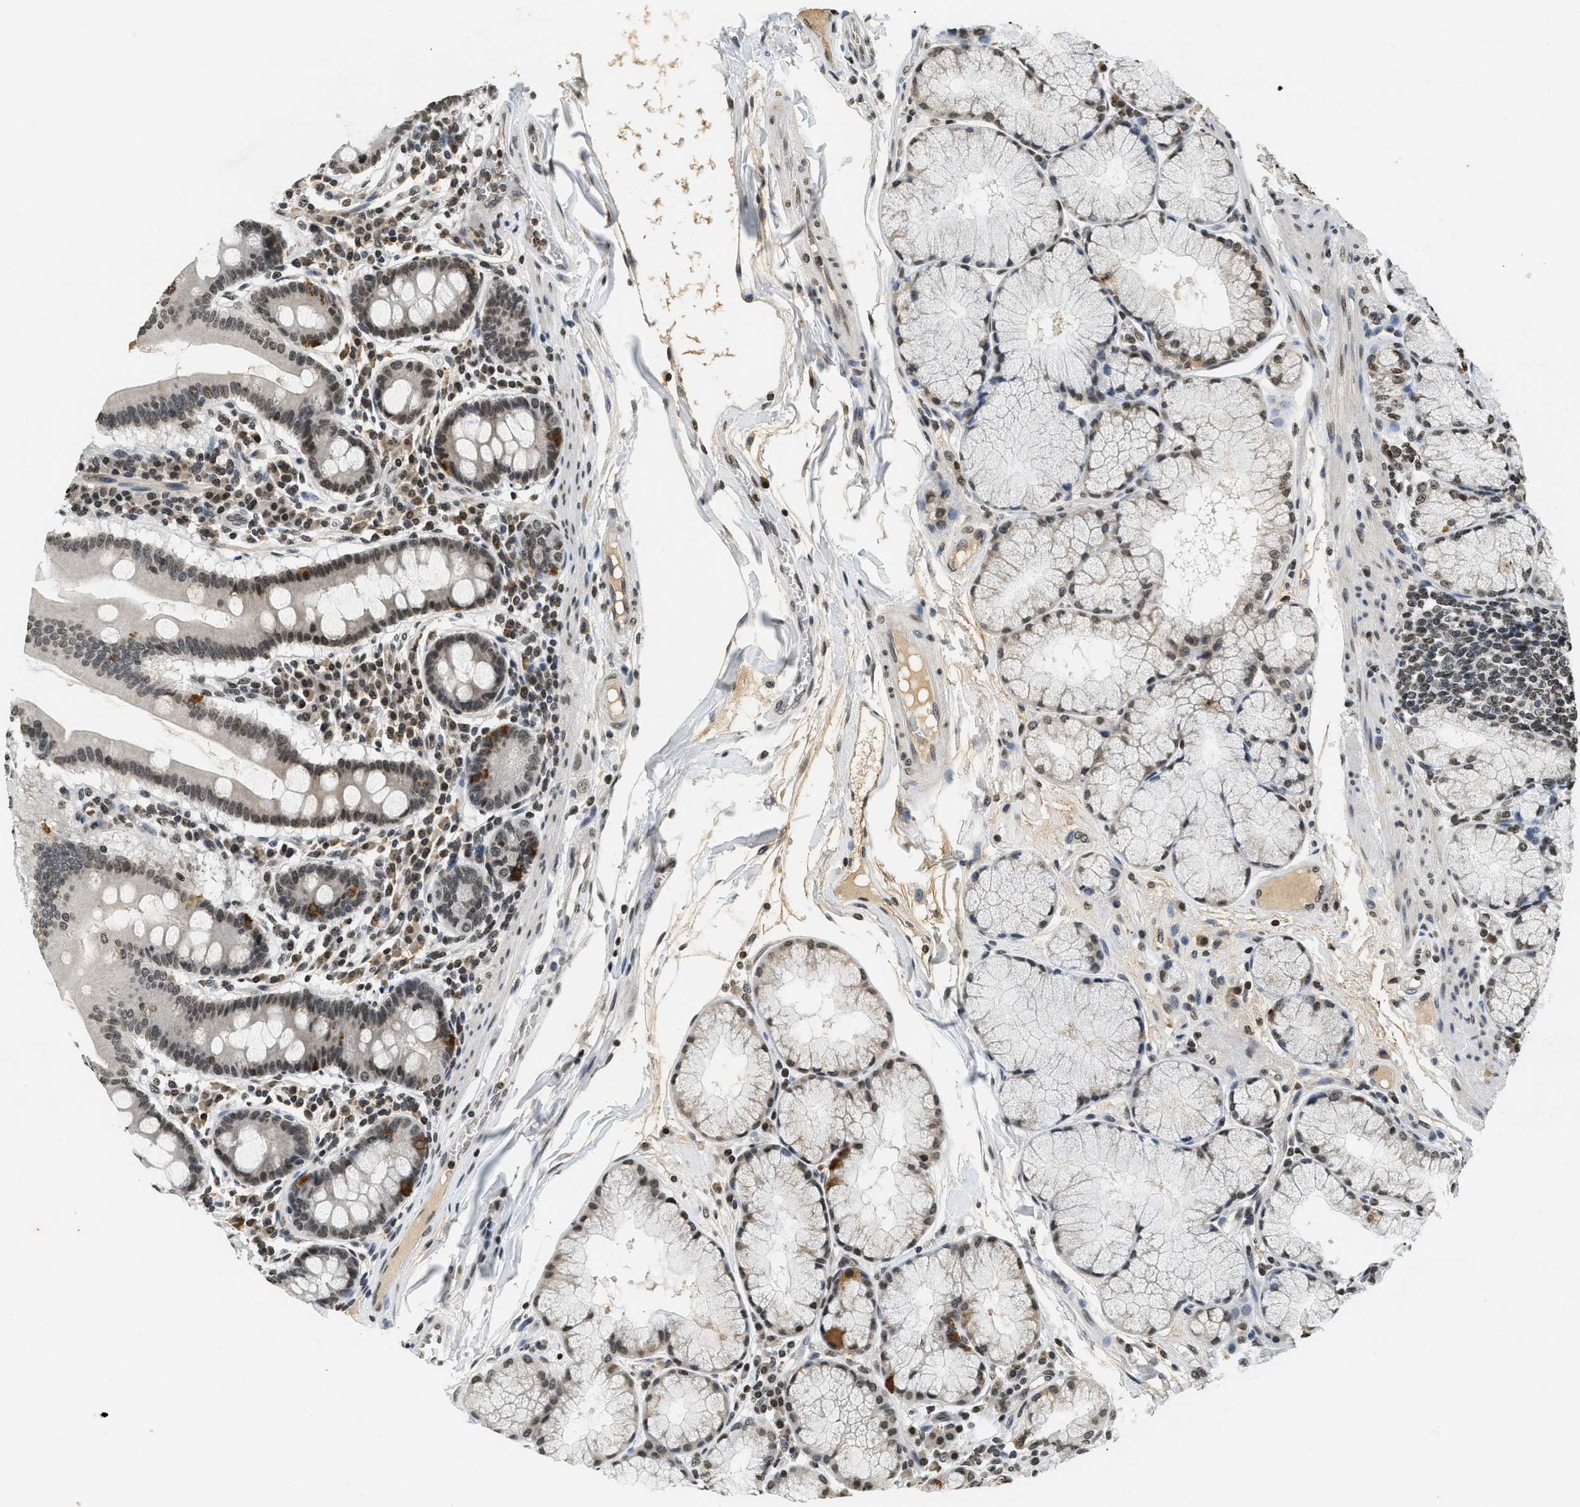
{"staining": {"intensity": "moderate", "quantity": "<25%", "location": "nuclear"}, "tissue": "duodenum", "cell_type": "Glandular cells", "image_type": "normal", "snomed": [{"axis": "morphology", "description": "Normal tissue, NOS"}, {"axis": "topography", "description": "Duodenum"}], "caption": "This image shows immunohistochemistry staining of benign human duodenum, with low moderate nuclear positivity in approximately <25% of glandular cells.", "gene": "LDB2", "patient": {"sex": "male", "age": 50}}